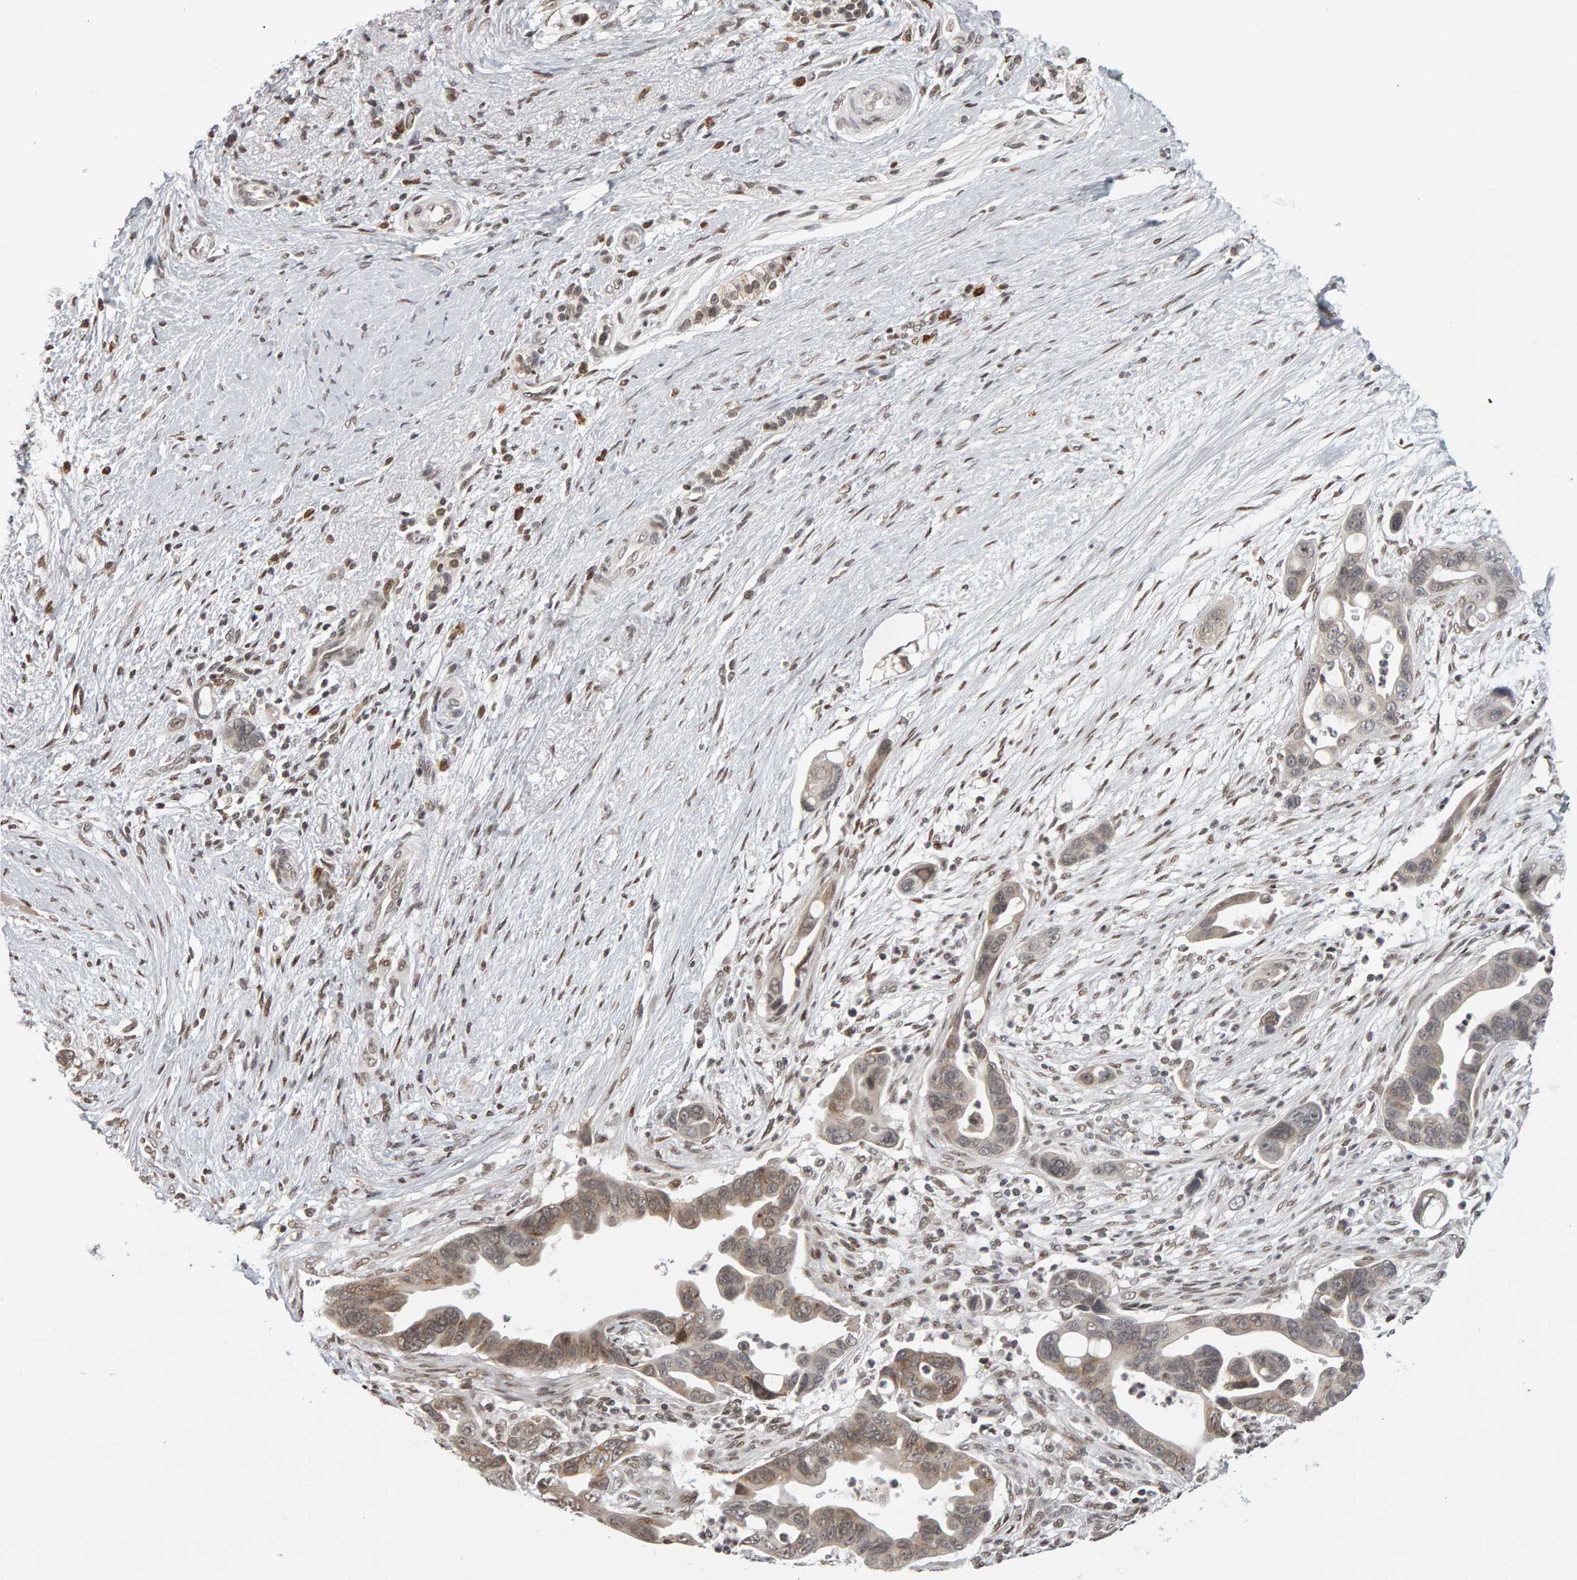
{"staining": {"intensity": "weak", "quantity": "<25%", "location": "cytoplasmic/membranous,nuclear"}, "tissue": "pancreatic cancer", "cell_type": "Tumor cells", "image_type": "cancer", "snomed": [{"axis": "morphology", "description": "Adenocarcinoma, NOS"}, {"axis": "topography", "description": "Pancreas"}], "caption": "Protein analysis of adenocarcinoma (pancreatic) shows no significant staining in tumor cells.", "gene": "TRAM1", "patient": {"sex": "female", "age": 72}}